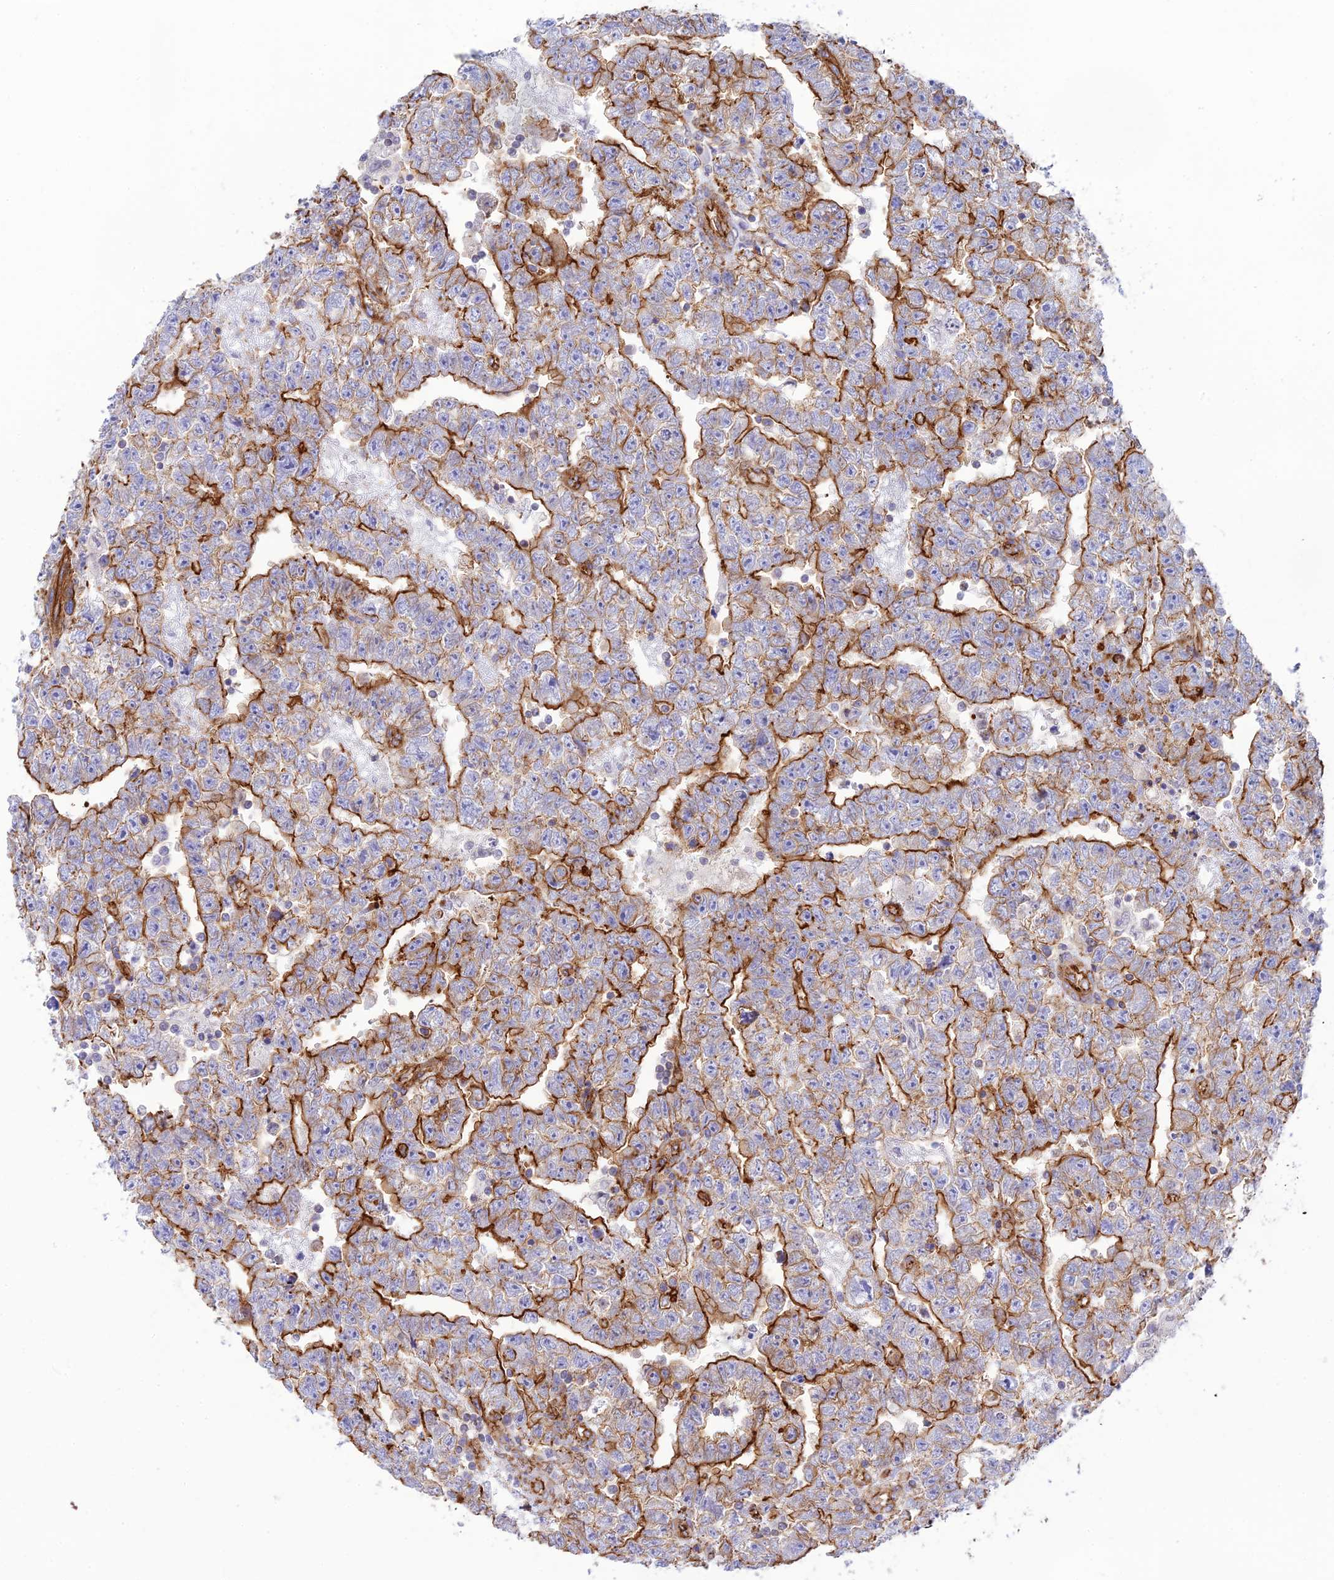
{"staining": {"intensity": "strong", "quantity": "25%-75%", "location": "cytoplasmic/membranous"}, "tissue": "testis cancer", "cell_type": "Tumor cells", "image_type": "cancer", "snomed": [{"axis": "morphology", "description": "Carcinoma, Embryonal, NOS"}, {"axis": "topography", "description": "Testis"}], "caption": "Immunohistochemistry (IHC) of human embryonal carcinoma (testis) demonstrates high levels of strong cytoplasmic/membranous expression in approximately 25%-75% of tumor cells.", "gene": "YPEL5", "patient": {"sex": "male", "age": 25}}